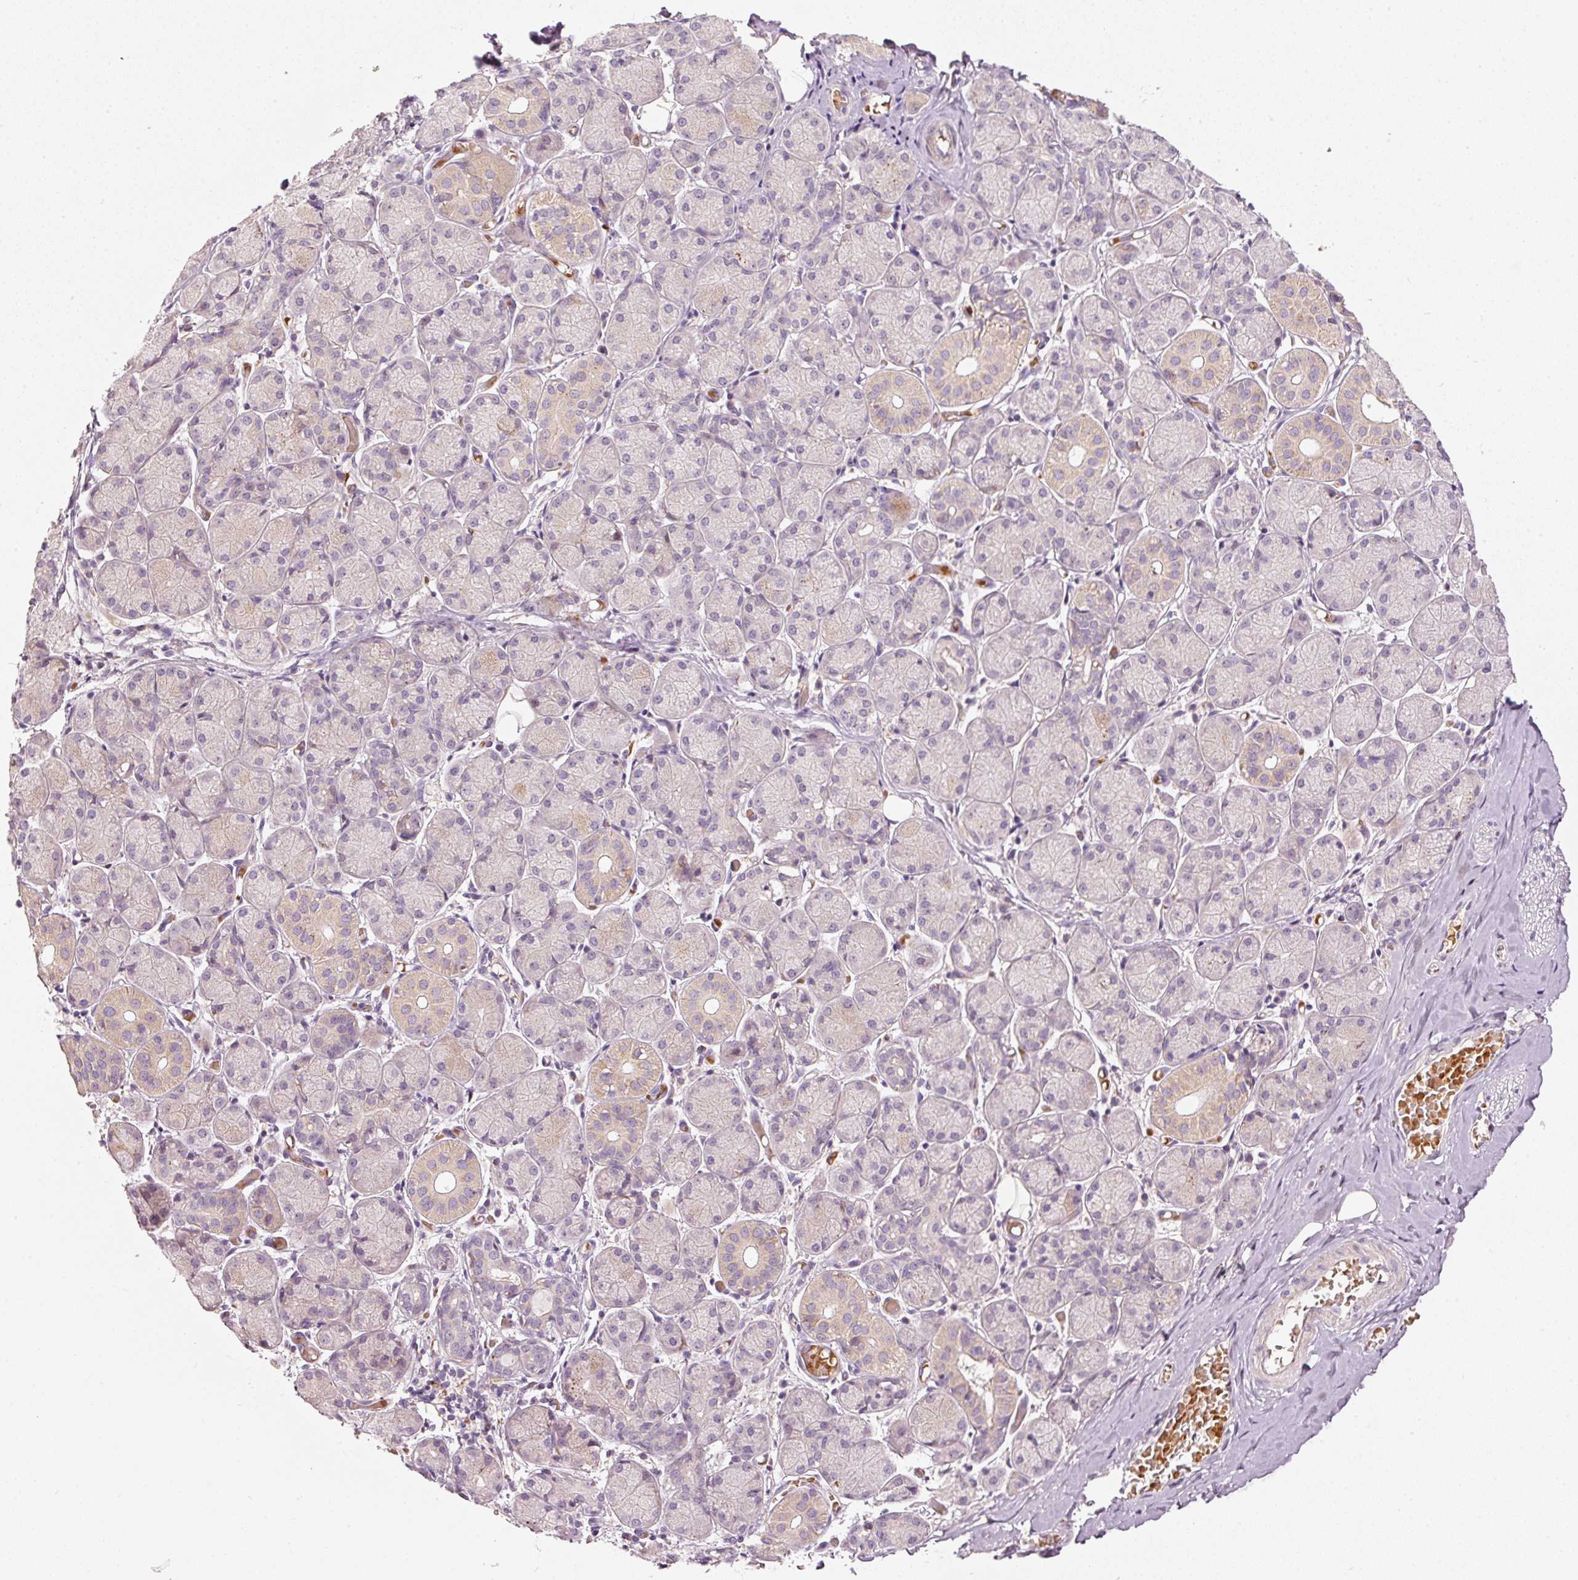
{"staining": {"intensity": "negative", "quantity": "none", "location": "none"}, "tissue": "adipose tissue", "cell_type": "Adipocytes", "image_type": "normal", "snomed": [{"axis": "morphology", "description": "Normal tissue, NOS"}, {"axis": "topography", "description": "Salivary gland"}, {"axis": "topography", "description": "Peripheral nerve tissue"}], "caption": "High magnification brightfield microscopy of benign adipose tissue stained with DAB (brown) and counterstained with hematoxylin (blue): adipocytes show no significant expression.", "gene": "KLHL21", "patient": {"sex": "female", "age": 24}}